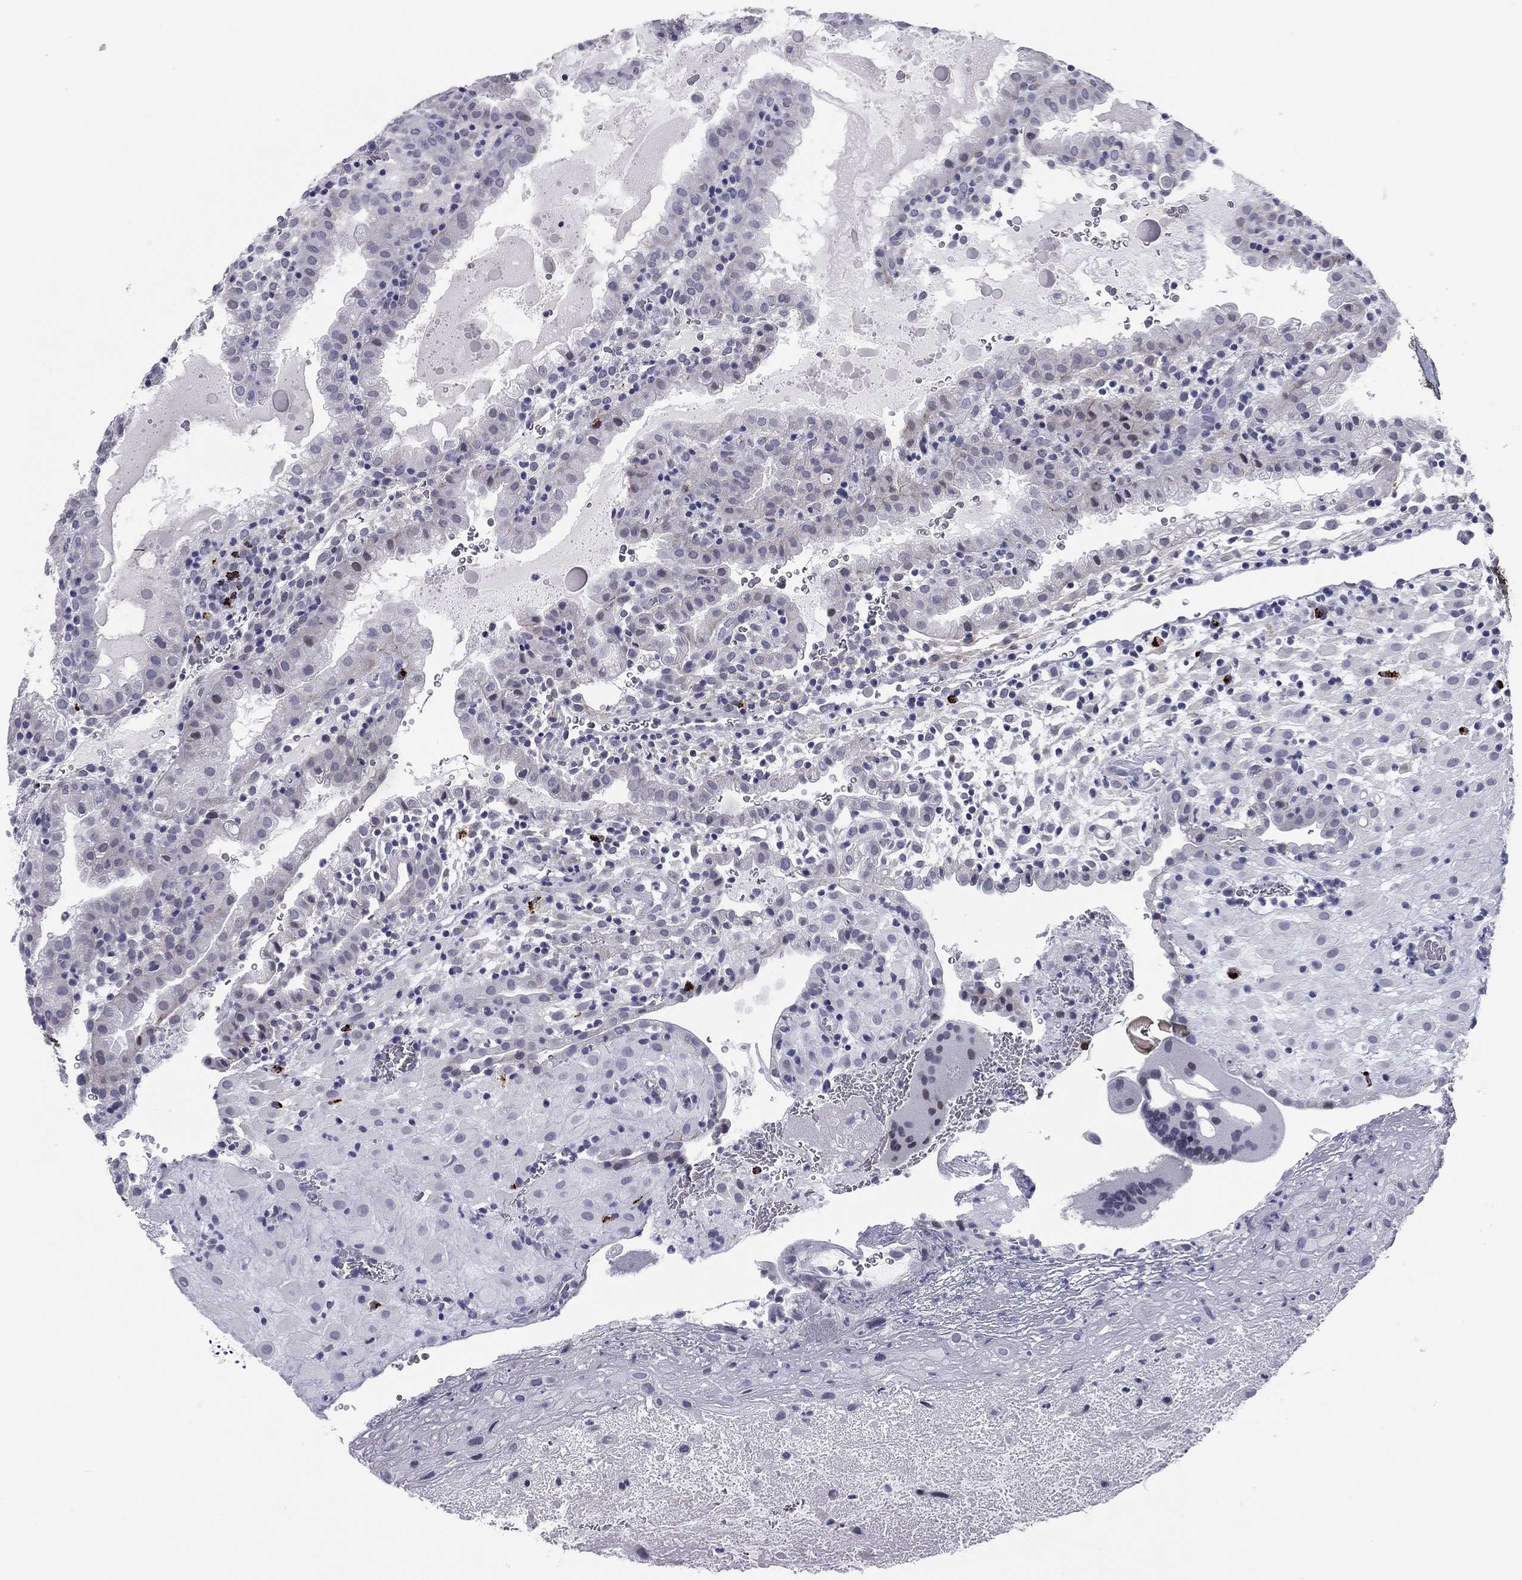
{"staining": {"intensity": "negative", "quantity": "none", "location": "none"}, "tissue": "placenta", "cell_type": "Decidual cells", "image_type": "normal", "snomed": [{"axis": "morphology", "description": "Normal tissue, NOS"}, {"axis": "topography", "description": "Placenta"}], "caption": "Micrograph shows no protein expression in decidual cells of benign placenta. The staining was performed using DAB to visualize the protein expression in brown, while the nuclei were stained in blue with hematoxylin (Magnification: 20x).", "gene": "HLA", "patient": {"sex": "female", "age": 19}}